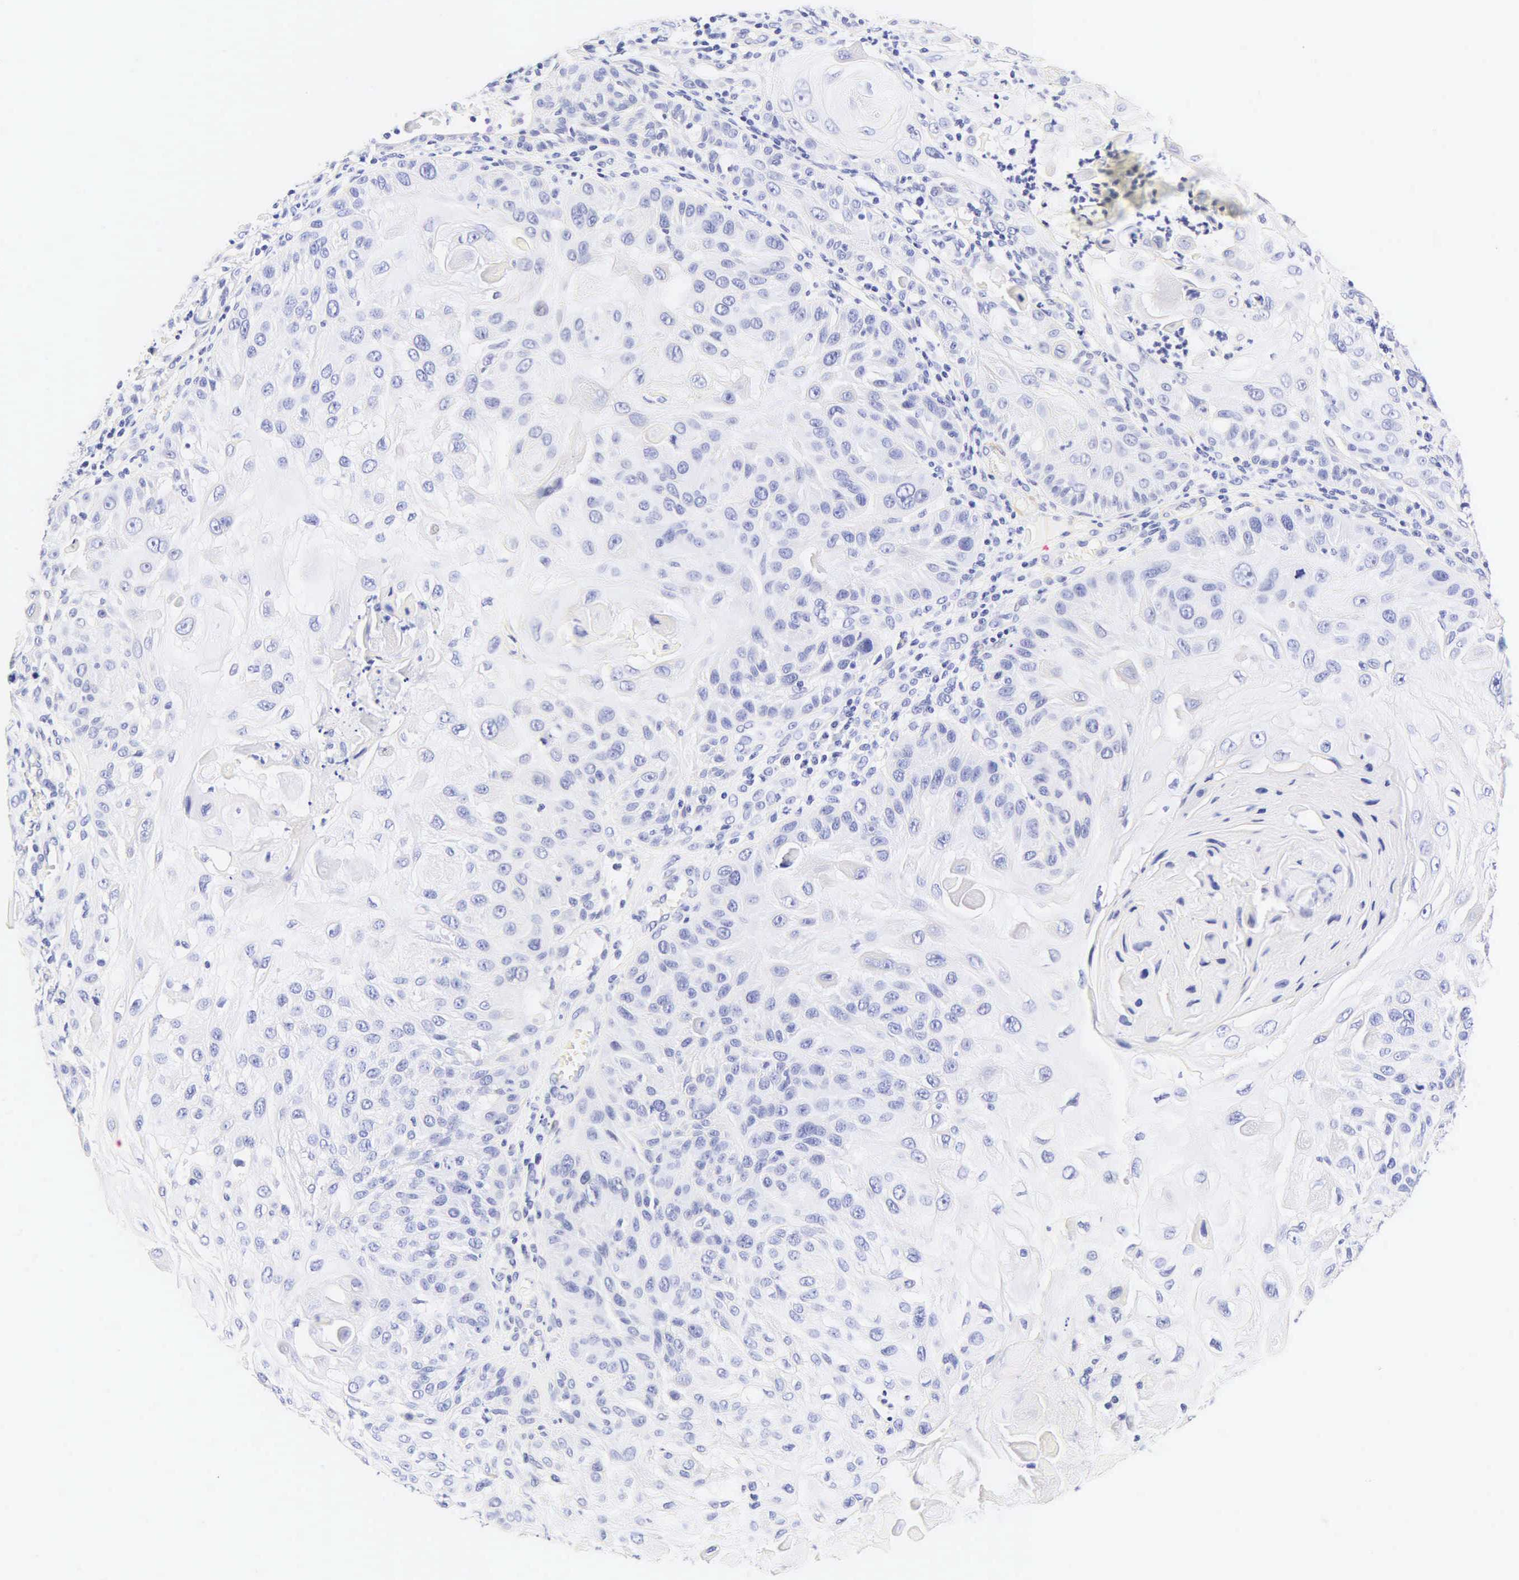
{"staining": {"intensity": "negative", "quantity": "none", "location": "none"}, "tissue": "skin cancer", "cell_type": "Tumor cells", "image_type": "cancer", "snomed": [{"axis": "morphology", "description": "Squamous cell carcinoma, NOS"}, {"axis": "topography", "description": "Skin"}], "caption": "Immunohistochemistry photomicrograph of neoplastic tissue: human skin cancer (squamous cell carcinoma) stained with DAB shows no significant protein staining in tumor cells. (Stains: DAB IHC with hematoxylin counter stain, Microscopy: brightfield microscopy at high magnification).", "gene": "CALD1", "patient": {"sex": "female", "age": 89}}